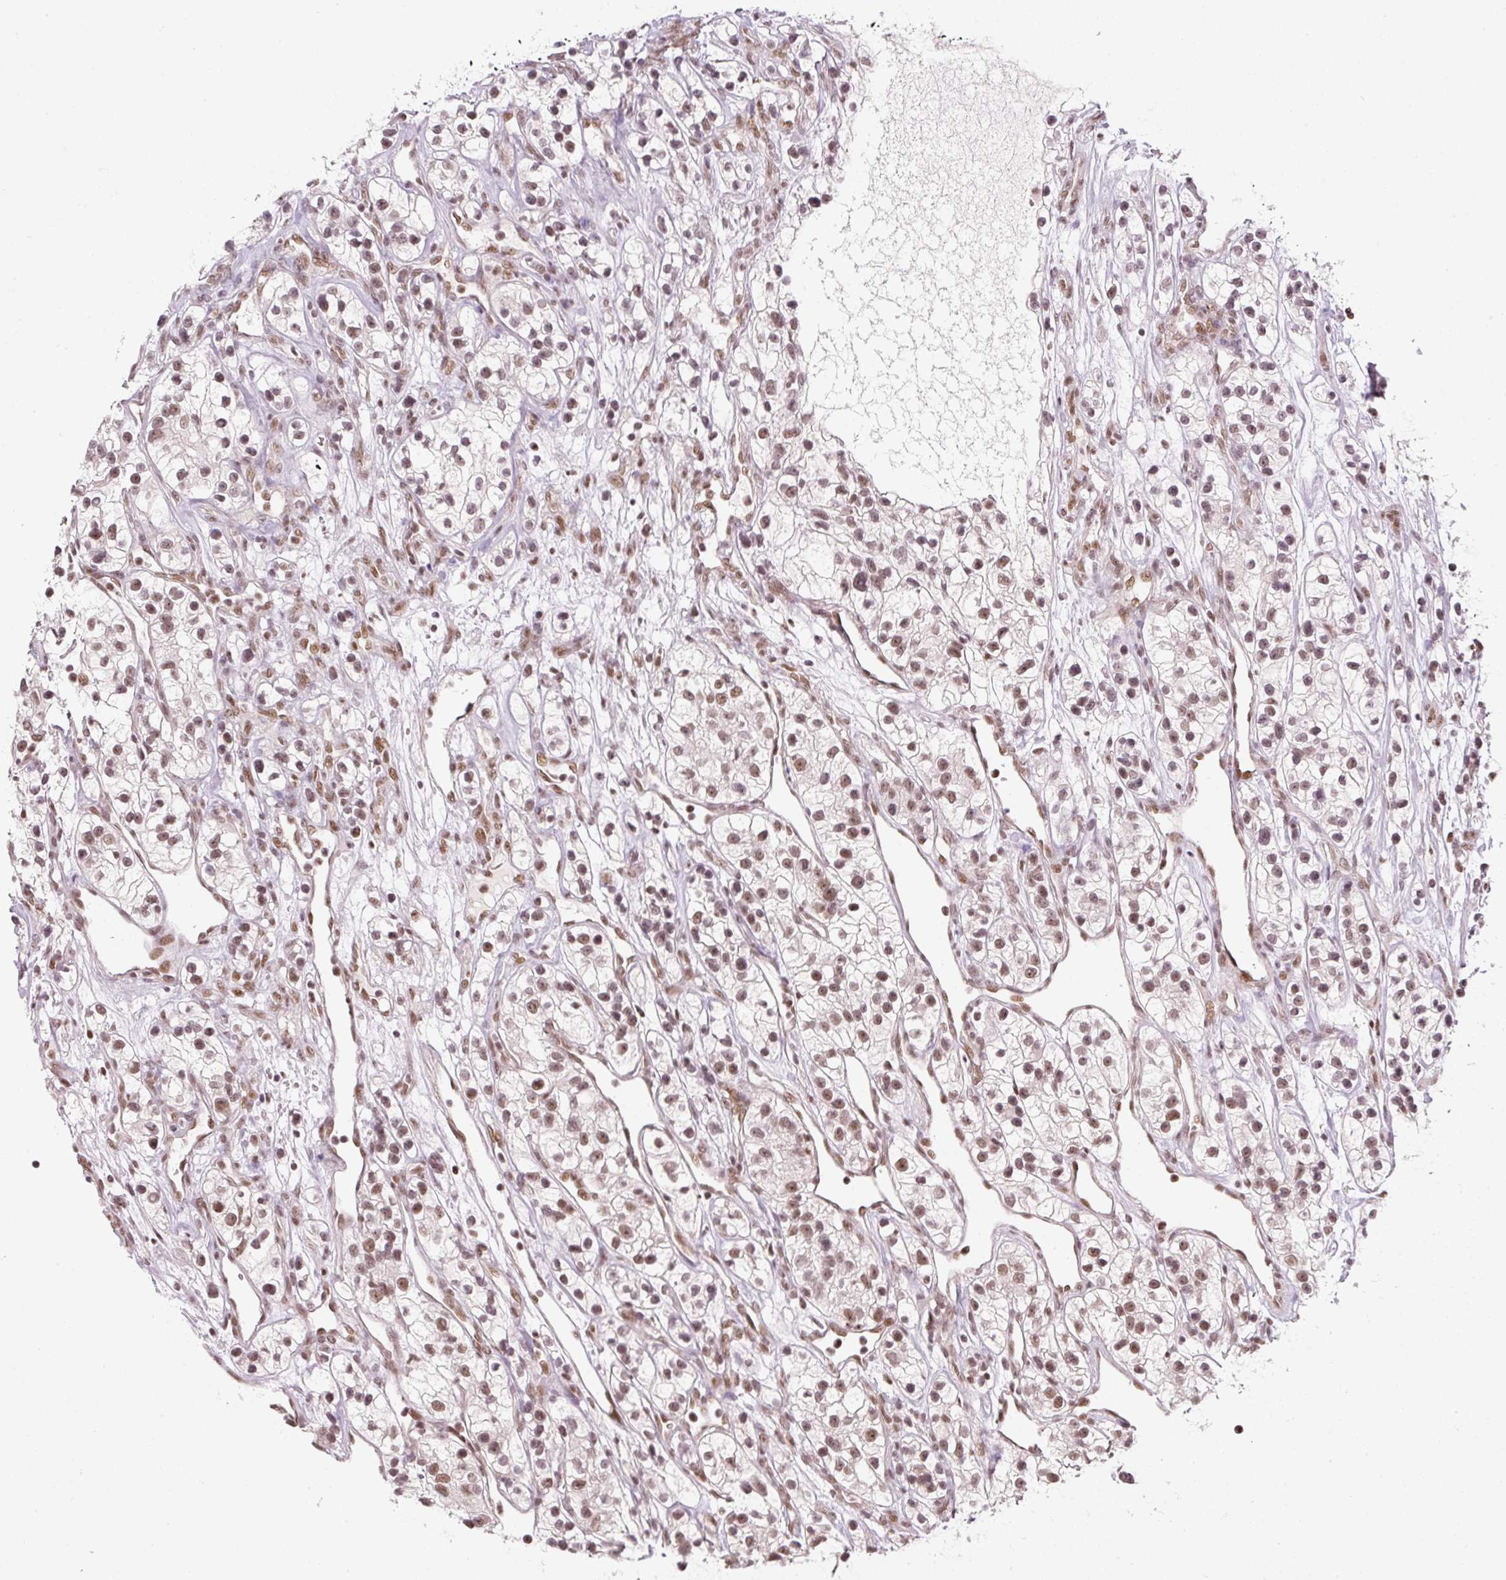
{"staining": {"intensity": "moderate", "quantity": ">75%", "location": "nuclear"}, "tissue": "renal cancer", "cell_type": "Tumor cells", "image_type": "cancer", "snomed": [{"axis": "morphology", "description": "Adenocarcinoma, NOS"}, {"axis": "topography", "description": "Kidney"}], "caption": "This micrograph shows renal adenocarcinoma stained with immunohistochemistry to label a protein in brown. The nuclear of tumor cells show moderate positivity for the protein. Nuclei are counter-stained blue.", "gene": "U2AF2", "patient": {"sex": "female", "age": 57}}